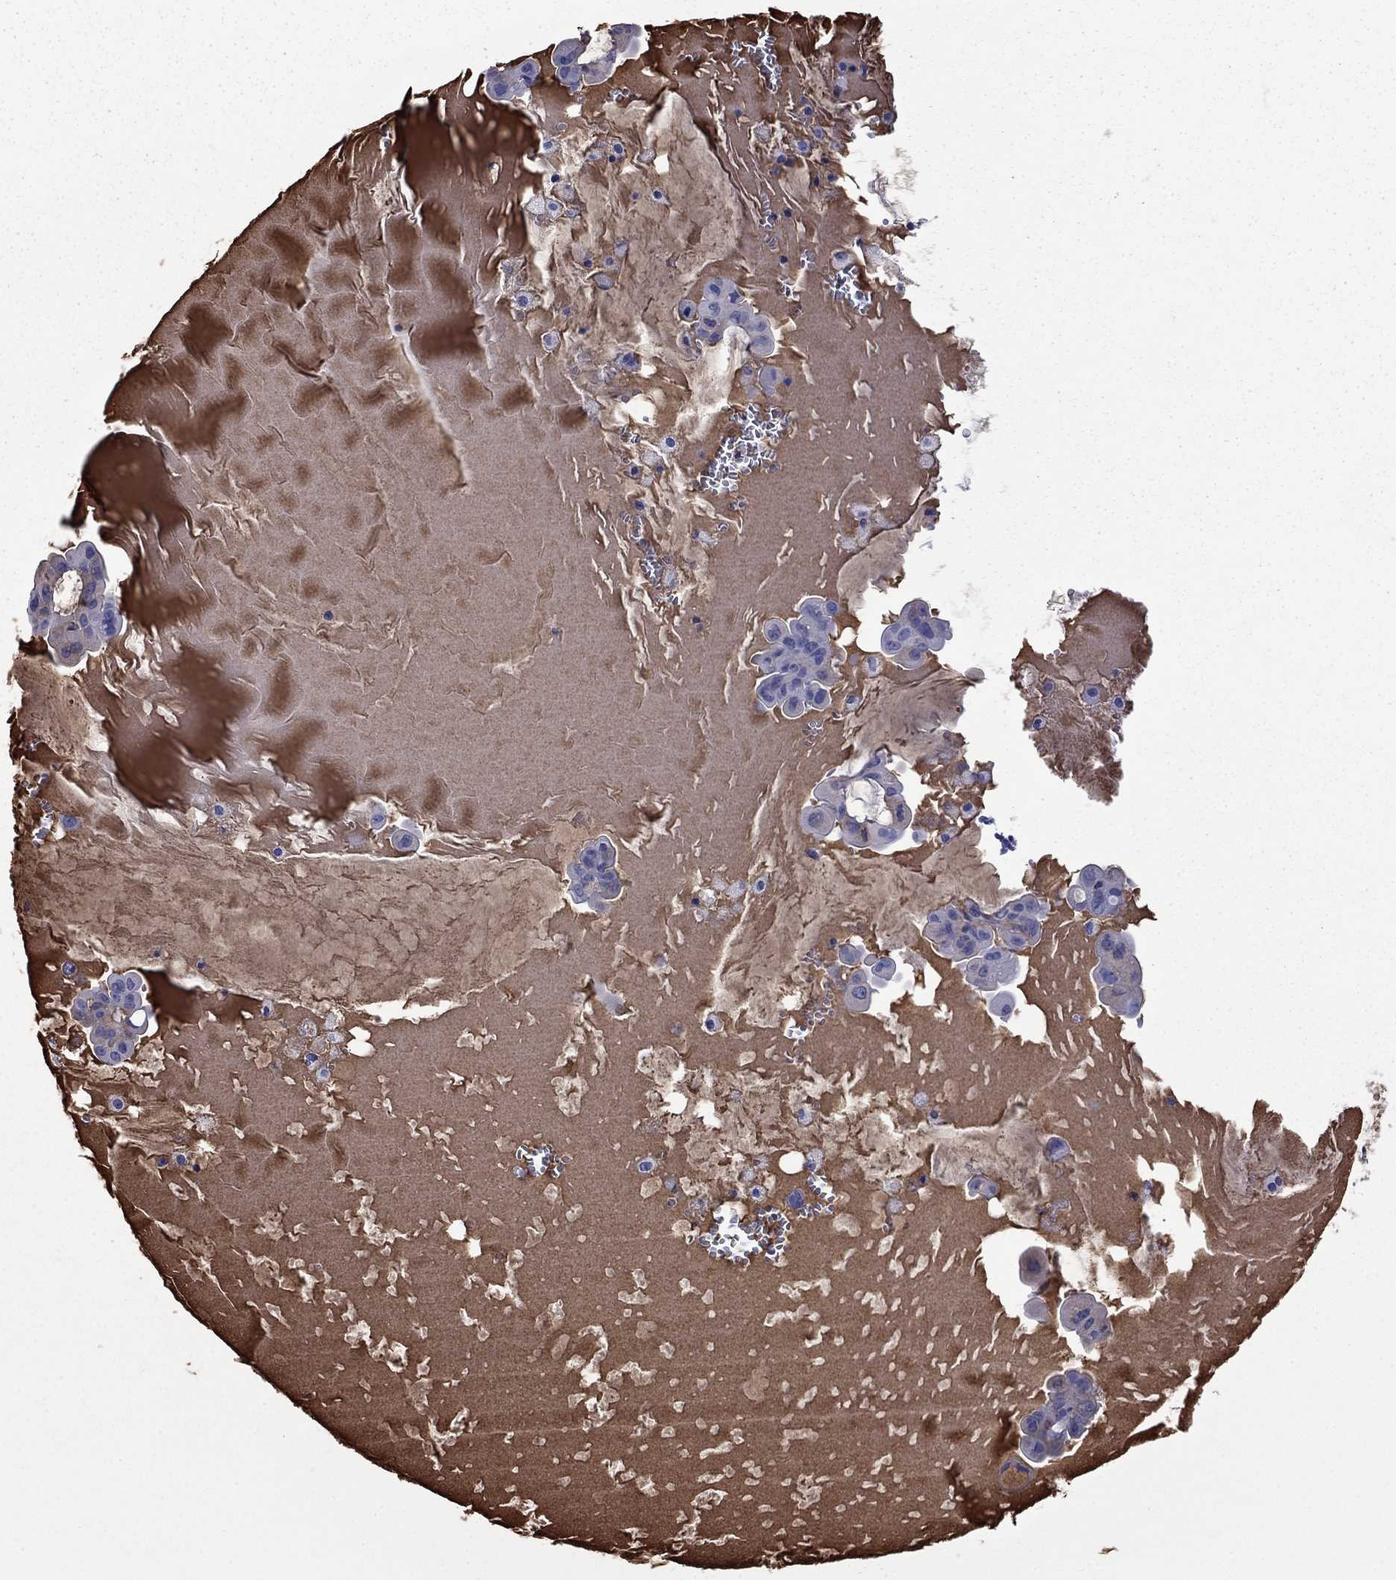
{"staining": {"intensity": "negative", "quantity": "none", "location": "none"}, "tissue": "ovarian cancer", "cell_type": "Tumor cells", "image_type": "cancer", "snomed": [{"axis": "morphology", "description": "Cystadenocarcinoma, mucinous, NOS"}, {"axis": "topography", "description": "Ovary"}], "caption": "The photomicrograph demonstrates no staining of tumor cells in ovarian mucinous cystadenocarcinoma.", "gene": "APOA2", "patient": {"sex": "female", "age": 63}}